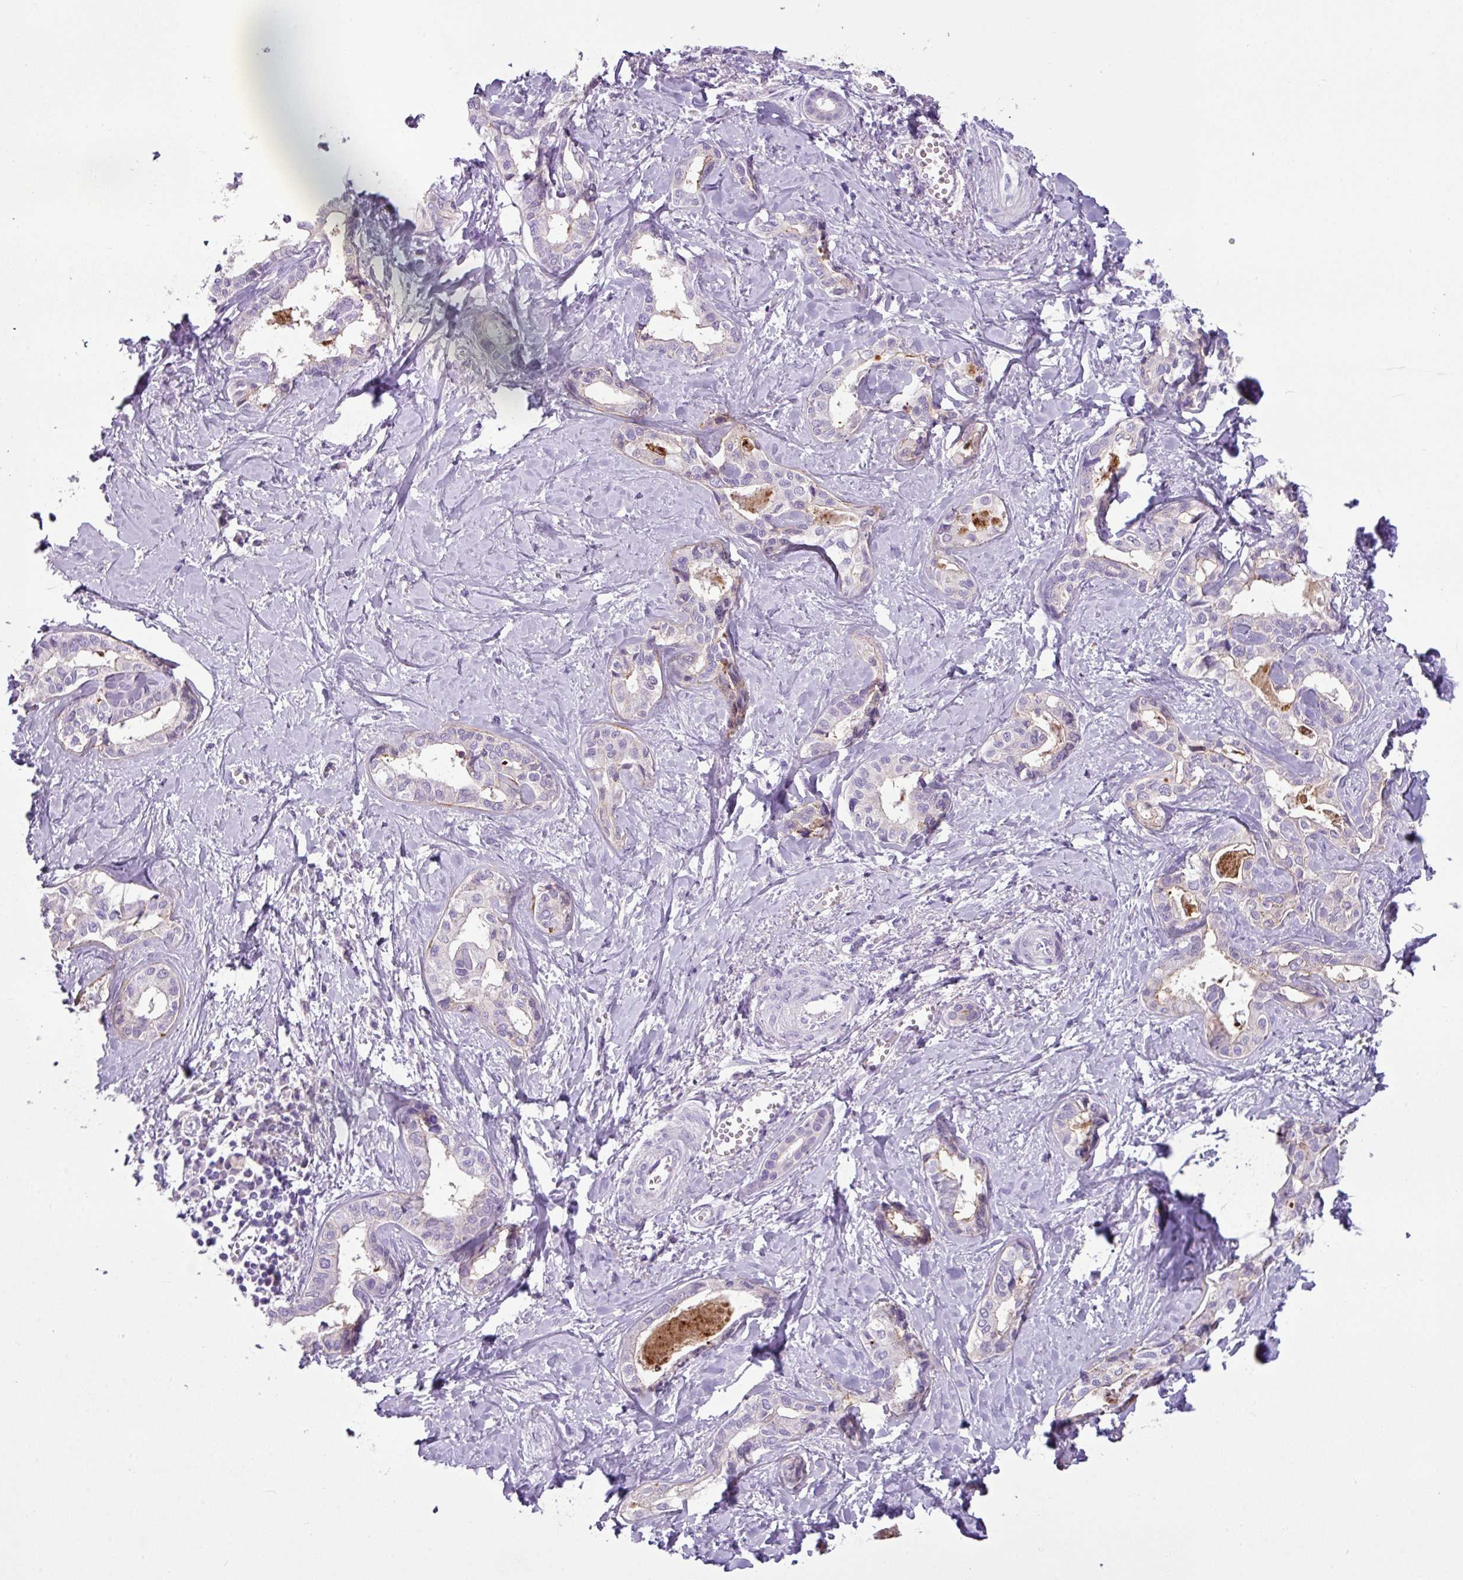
{"staining": {"intensity": "negative", "quantity": "none", "location": "none"}, "tissue": "liver cancer", "cell_type": "Tumor cells", "image_type": "cancer", "snomed": [{"axis": "morphology", "description": "Cholangiocarcinoma"}, {"axis": "topography", "description": "Liver"}], "caption": "DAB (3,3'-diaminobenzidine) immunohistochemical staining of liver cancer (cholangiocarcinoma) exhibits no significant staining in tumor cells.", "gene": "TMEM178B", "patient": {"sex": "female", "age": 77}}